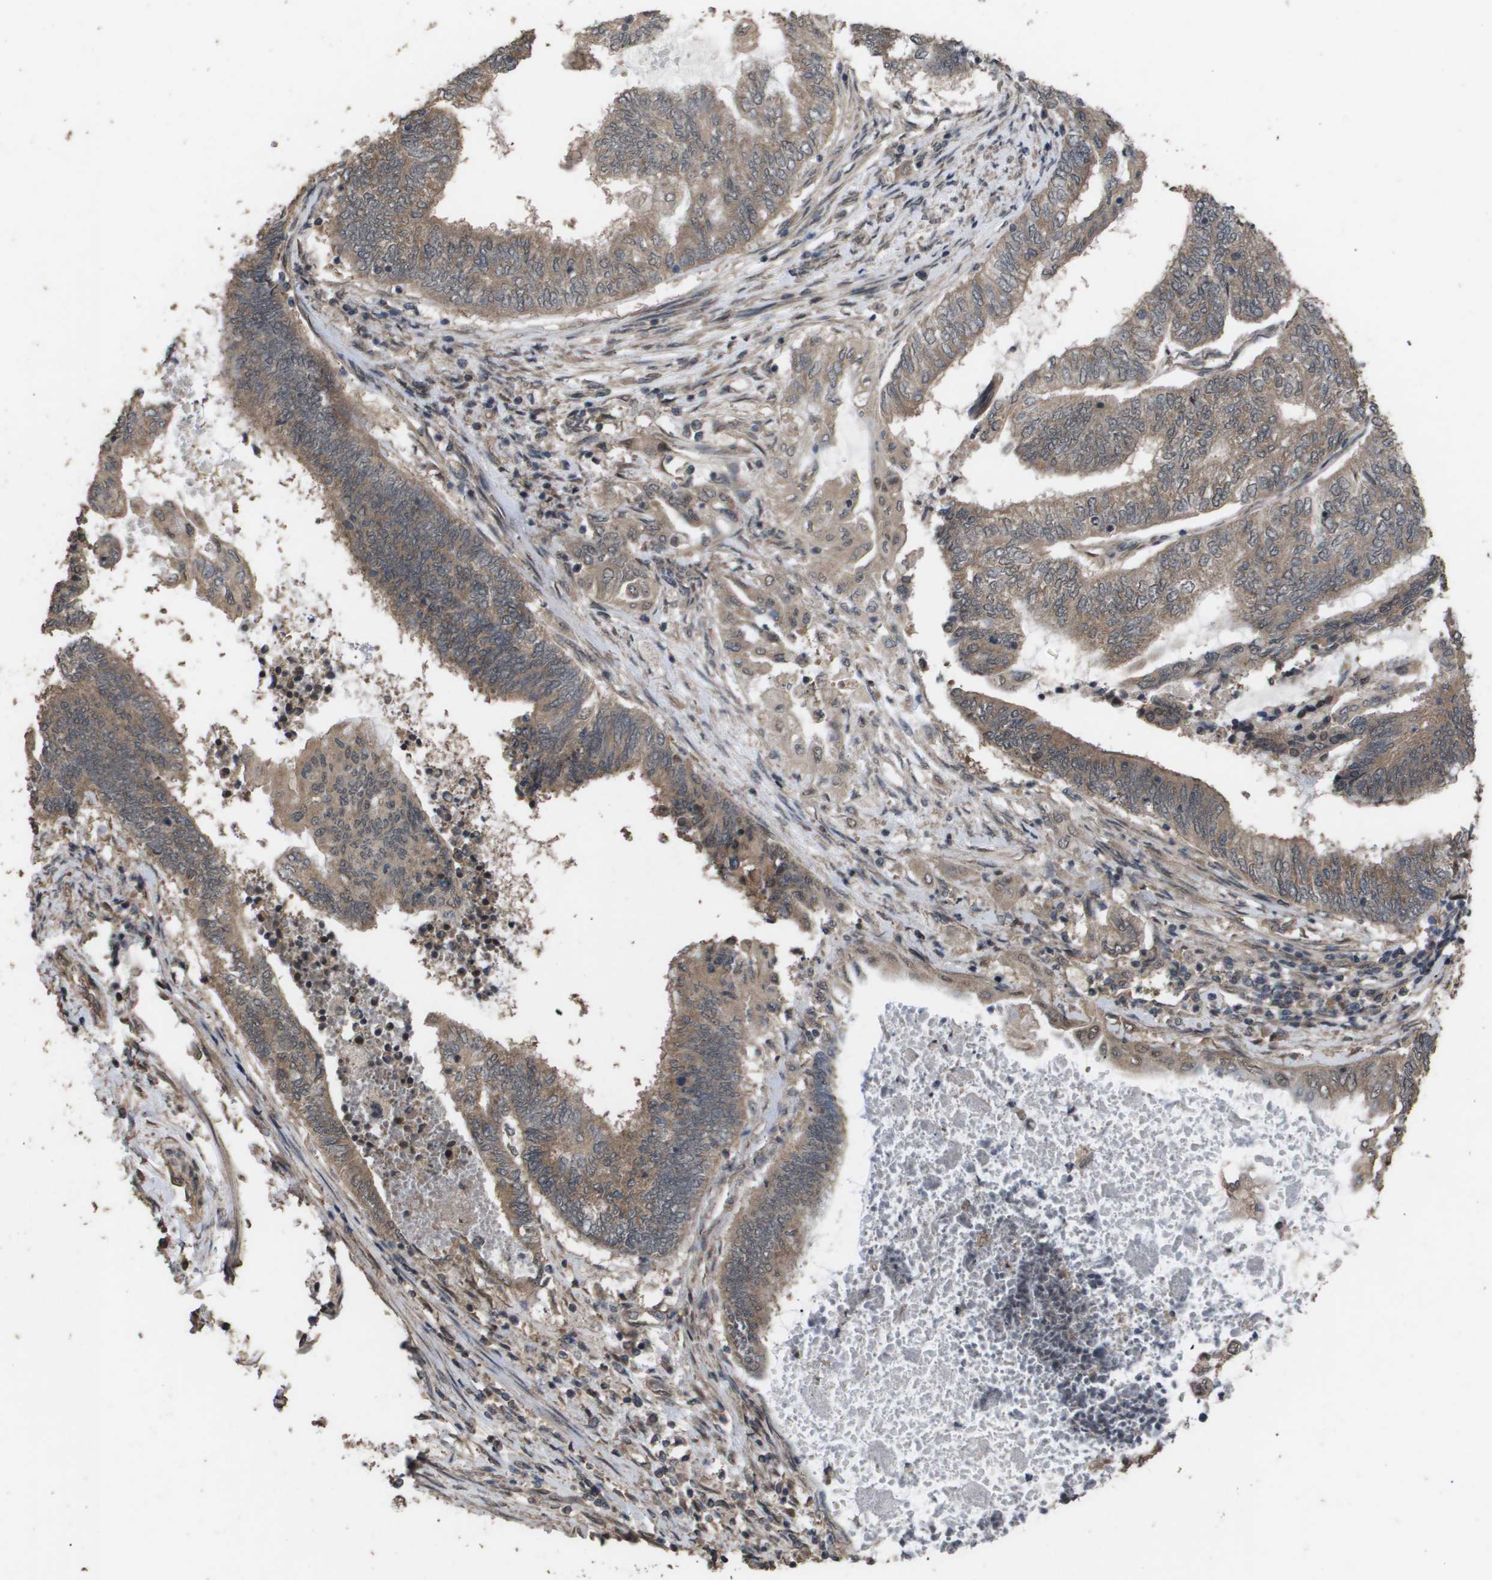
{"staining": {"intensity": "moderate", "quantity": ">75%", "location": "cytoplasmic/membranous"}, "tissue": "endometrial cancer", "cell_type": "Tumor cells", "image_type": "cancer", "snomed": [{"axis": "morphology", "description": "Adenocarcinoma, NOS"}, {"axis": "topography", "description": "Uterus"}, {"axis": "topography", "description": "Endometrium"}], "caption": "IHC staining of endometrial cancer, which demonstrates medium levels of moderate cytoplasmic/membranous staining in approximately >75% of tumor cells indicating moderate cytoplasmic/membranous protein positivity. The staining was performed using DAB (3,3'-diaminobenzidine) (brown) for protein detection and nuclei were counterstained in hematoxylin (blue).", "gene": "CUL5", "patient": {"sex": "female", "age": 70}}